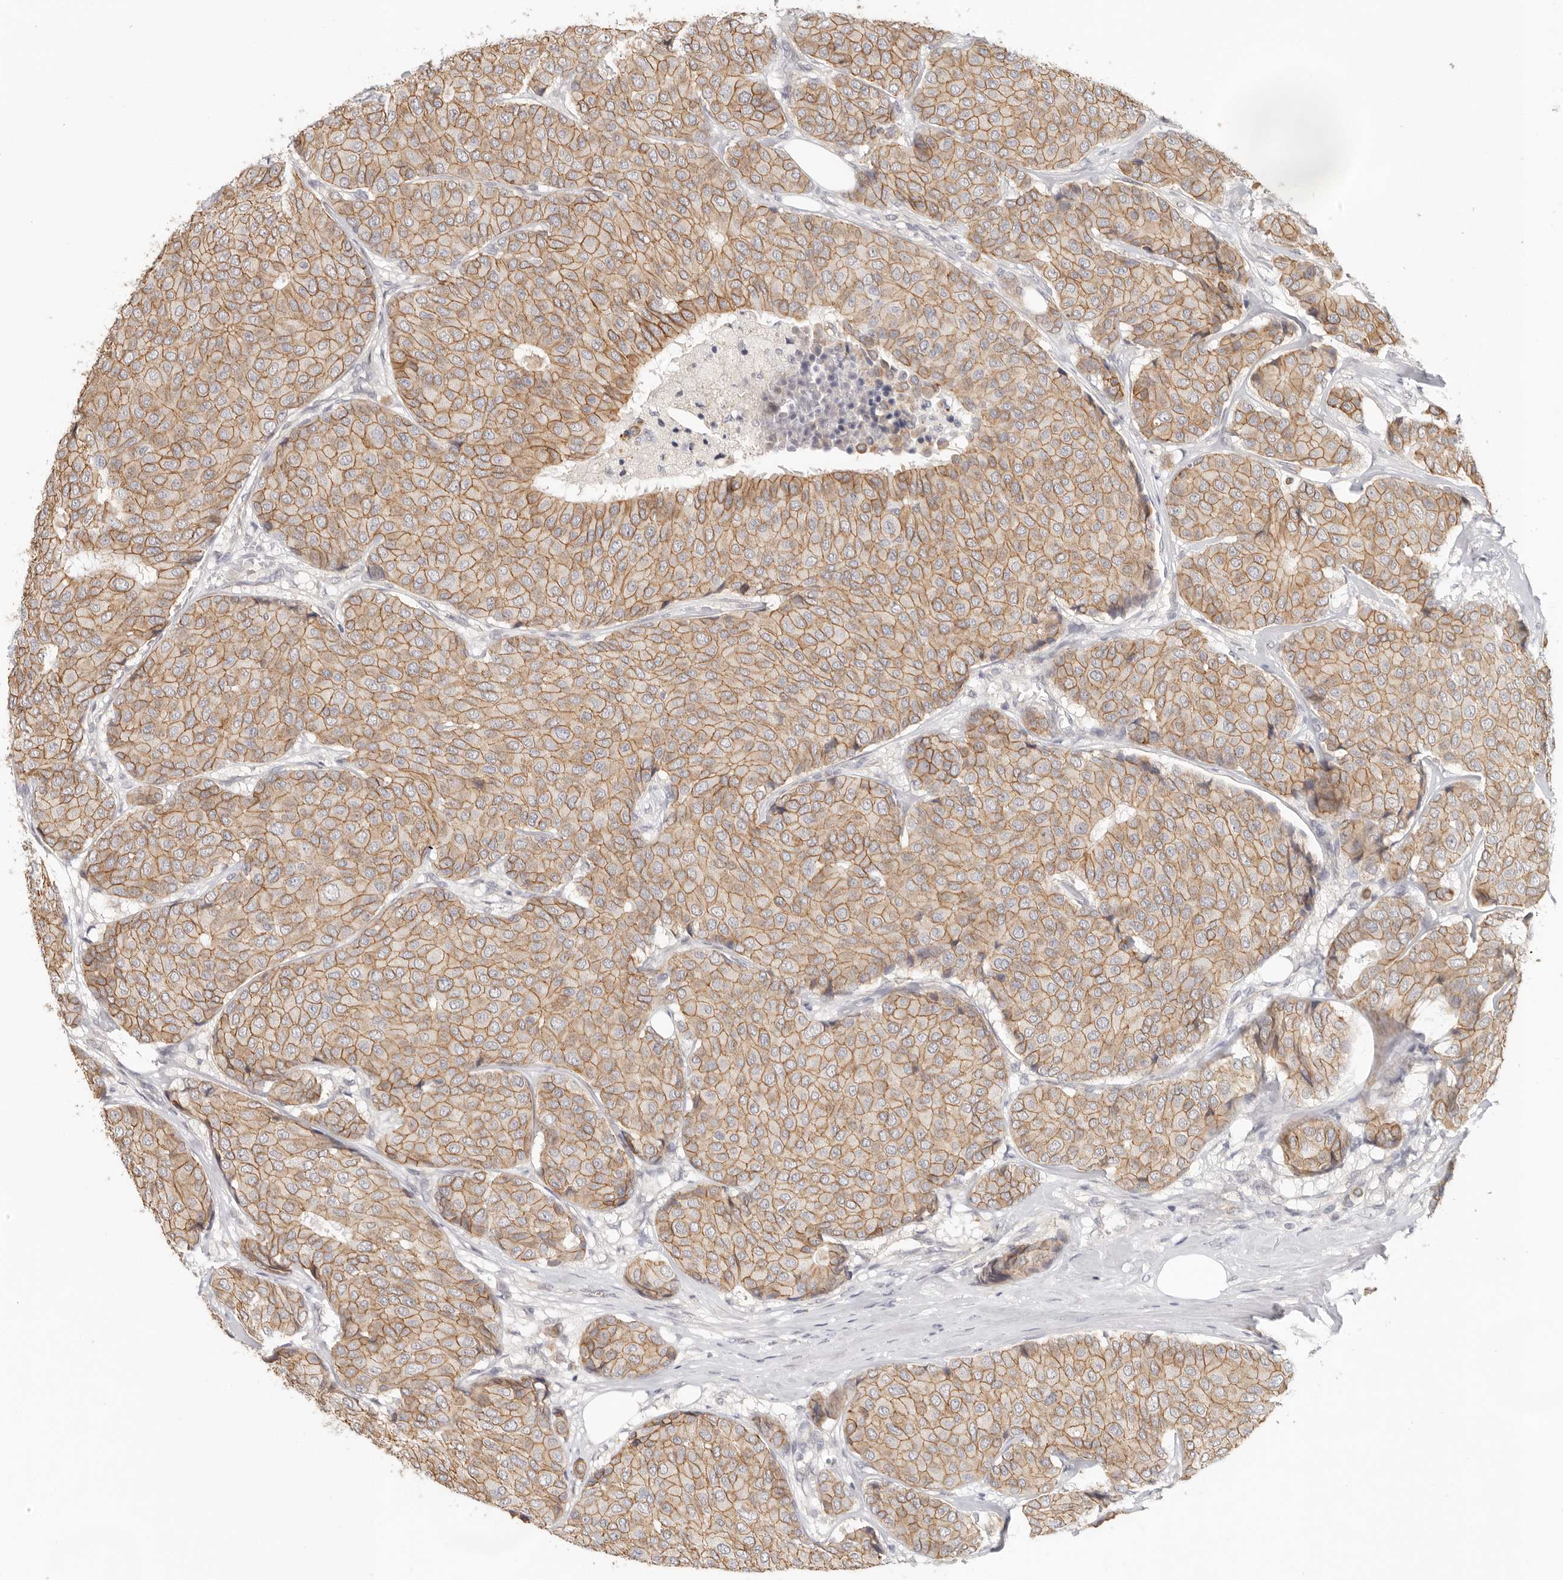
{"staining": {"intensity": "moderate", "quantity": ">75%", "location": "cytoplasmic/membranous"}, "tissue": "breast cancer", "cell_type": "Tumor cells", "image_type": "cancer", "snomed": [{"axis": "morphology", "description": "Duct carcinoma"}, {"axis": "topography", "description": "Breast"}], "caption": "Moderate cytoplasmic/membranous staining is seen in approximately >75% of tumor cells in invasive ductal carcinoma (breast).", "gene": "ANXA9", "patient": {"sex": "female", "age": 75}}